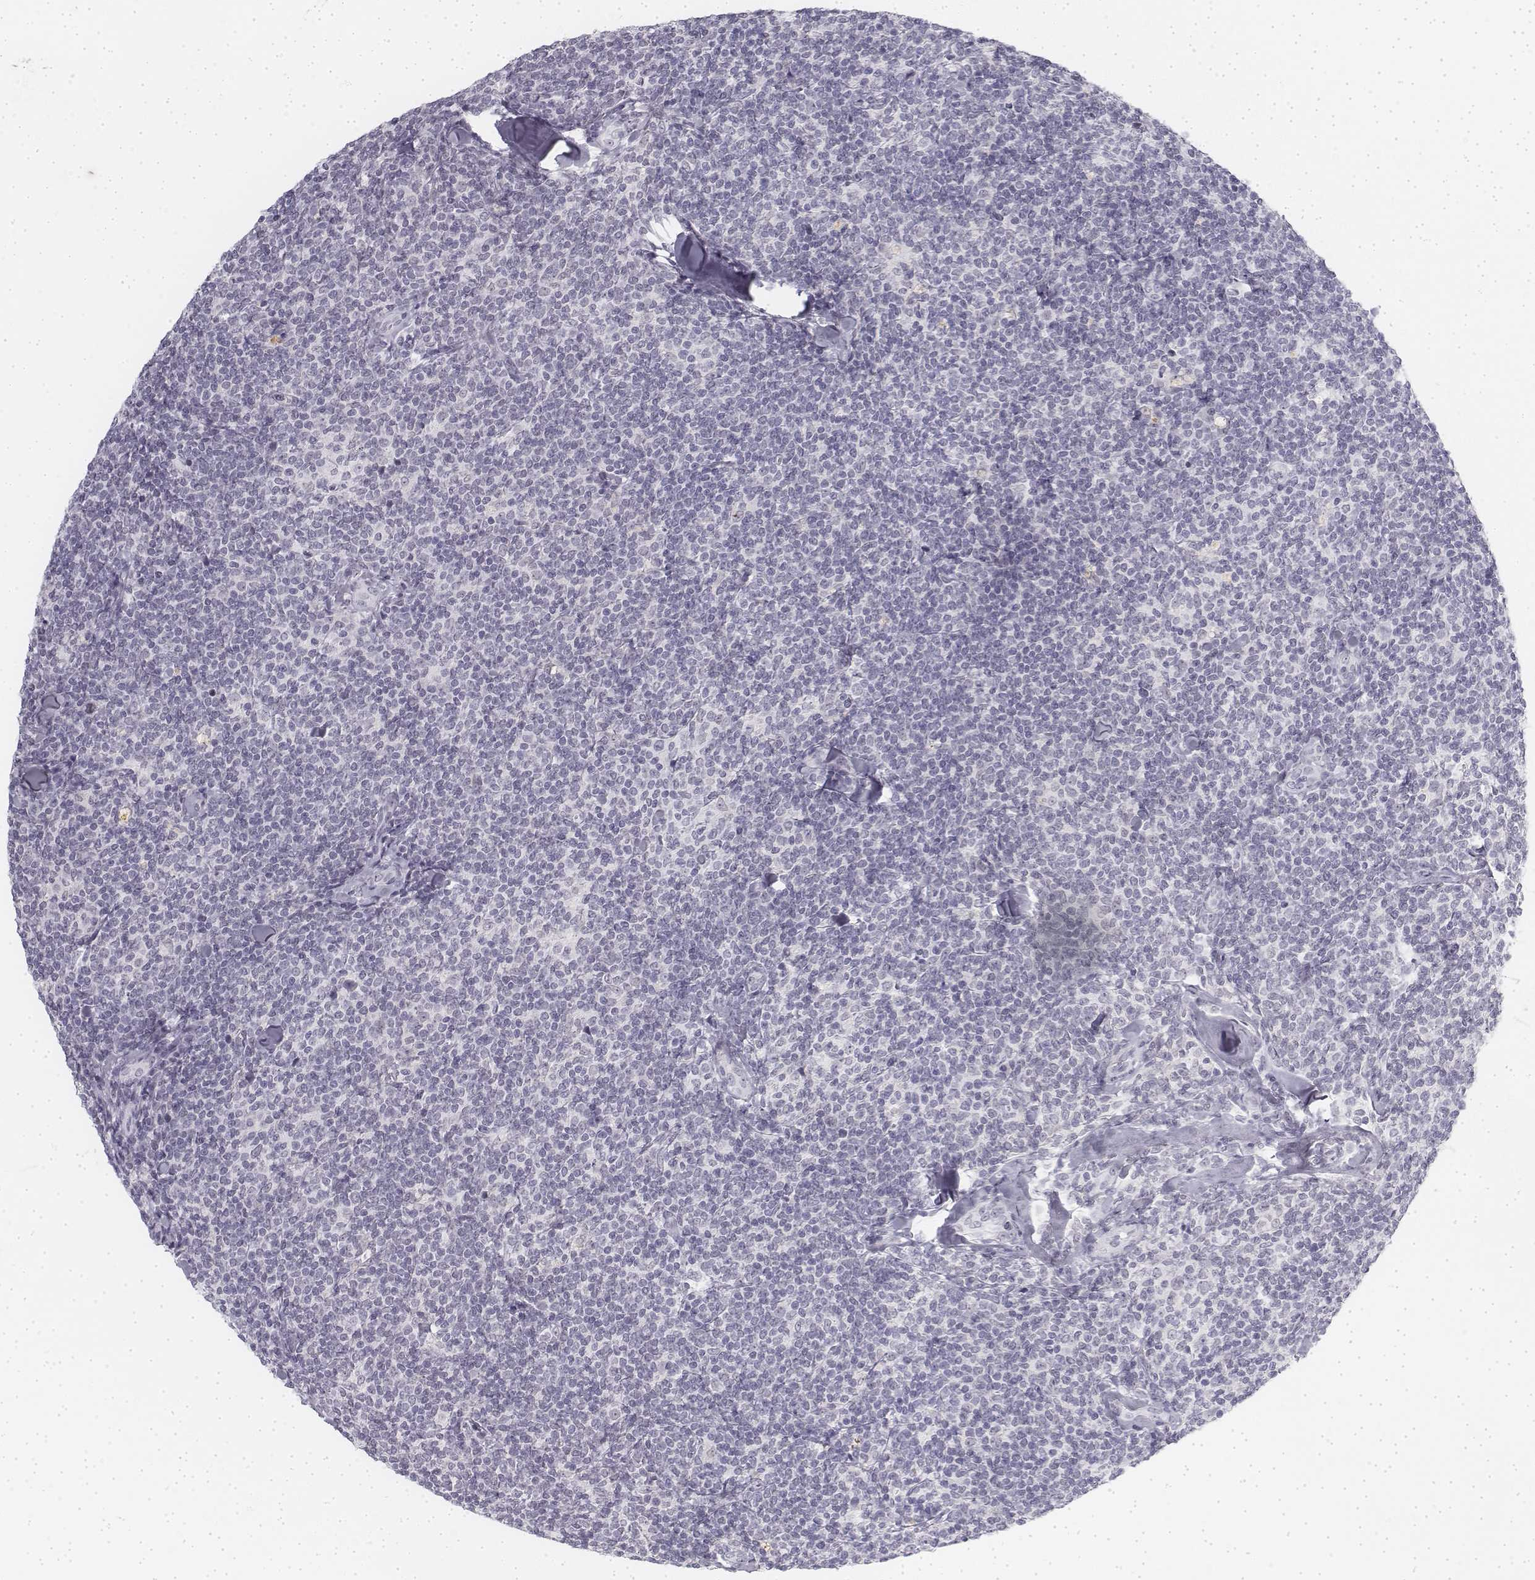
{"staining": {"intensity": "negative", "quantity": "none", "location": "none"}, "tissue": "lymphoma", "cell_type": "Tumor cells", "image_type": "cancer", "snomed": [{"axis": "morphology", "description": "Malignant lymphoma, non-Hodgkin's type, Low grade"}, {"axis": "topography", "description": "Lymph node"}], "caption": "A high-resolution micrograph shows IHC staining of malignant lymphoma, non-Hodgkin's type (low-grade), which demonstrates no significant positivity in tumor cells.", "gene": "KRT84", "patient": {"sex": "female", "age": 56}}